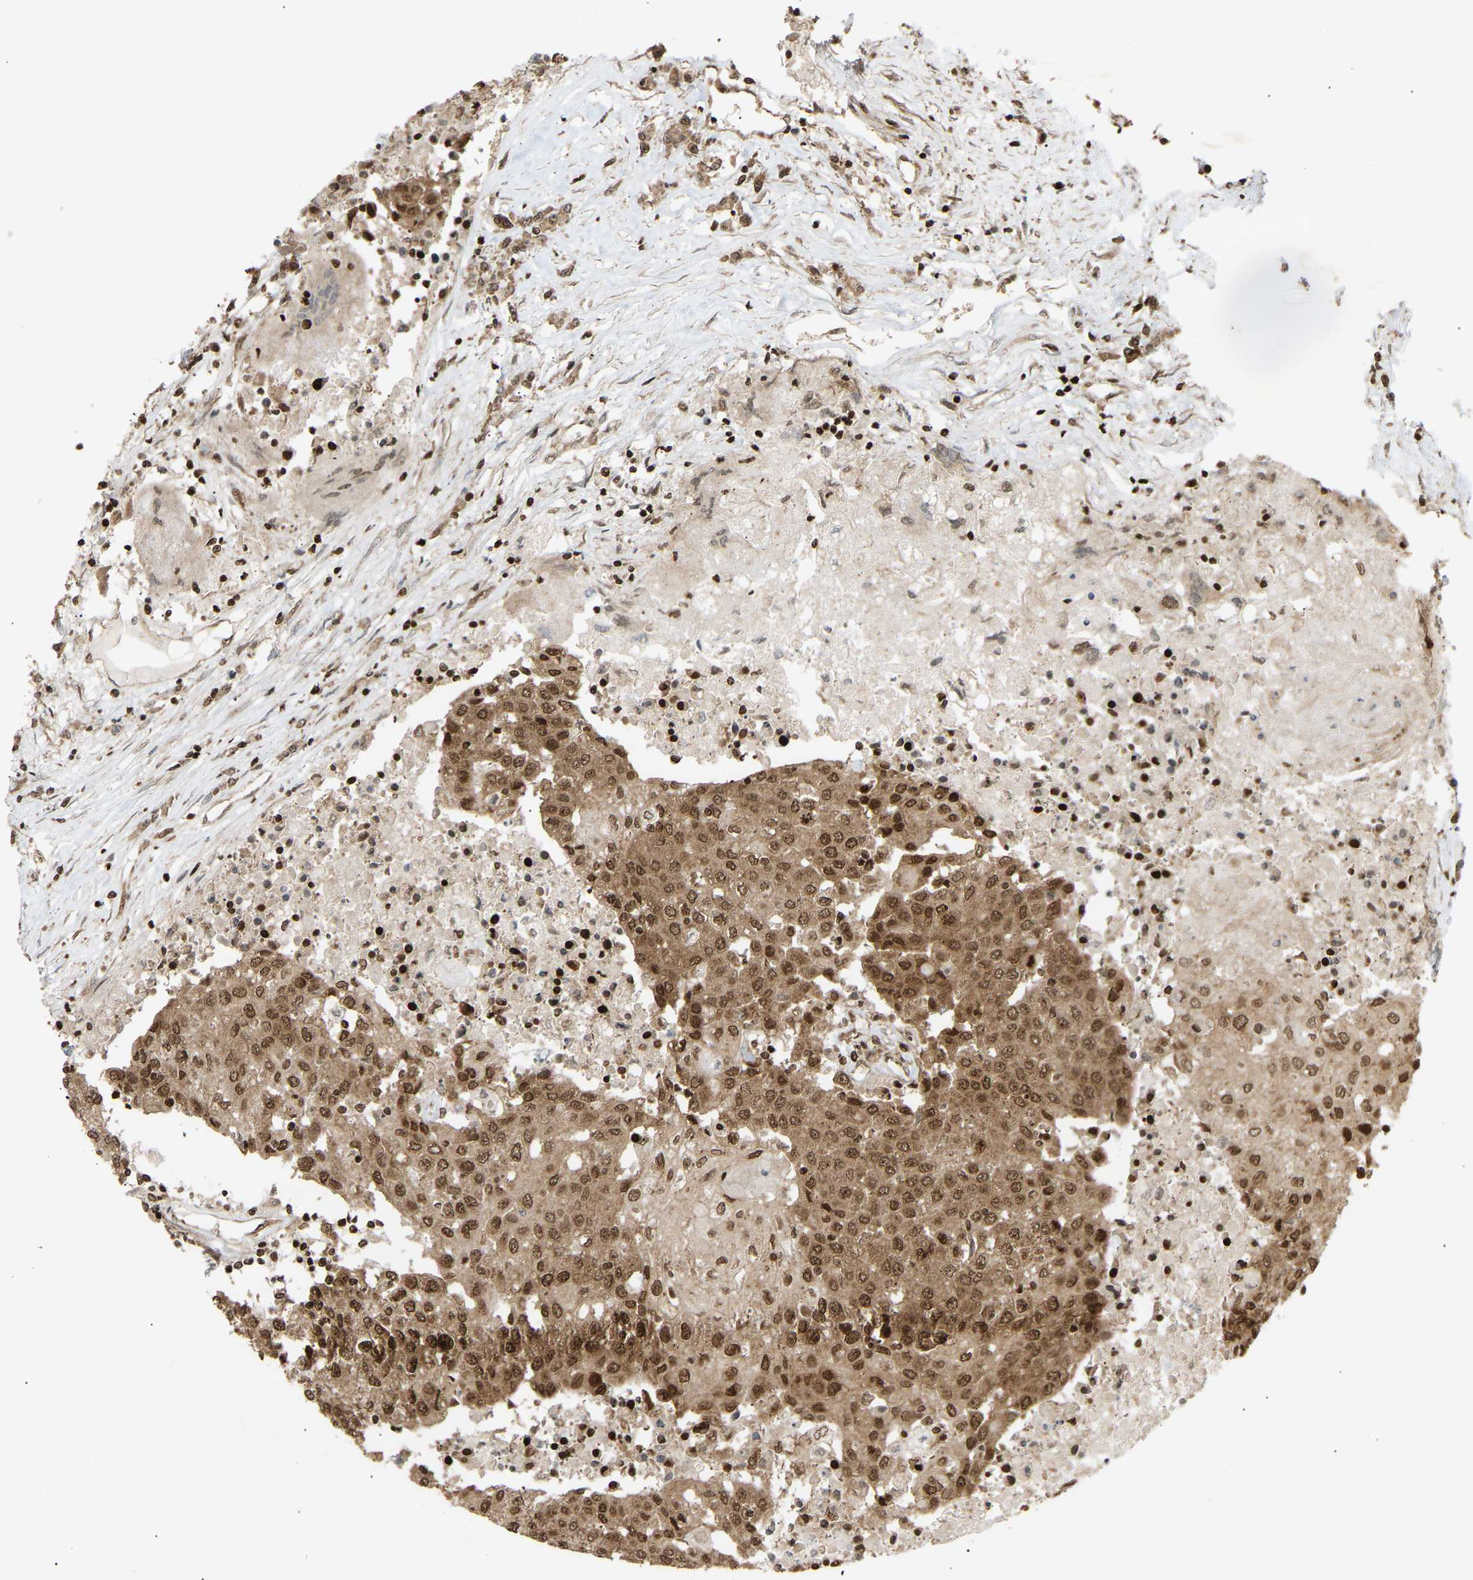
{"staining": {"intensity": "moderate", "quantity": ">75%", "location": "cytoplasmic/membranous,nuclear"}, "tissue": "urothelial cancer", "cell_type": "Tumor cells", "image_type": "cancer", "snomed": [{"axis": "morphology", "description": "Urothelial carcinoma, High grade"}, {"axis": "topography", "description": "Urinary bladder"}], "caption": "A brown stain highlights moderate cytoplasmic/membranous and nuclear staining of a protein in human urothelial cancer tumor cells.", "gene": "ALYREF", "patient": {"sex": "female", "age": 85}}